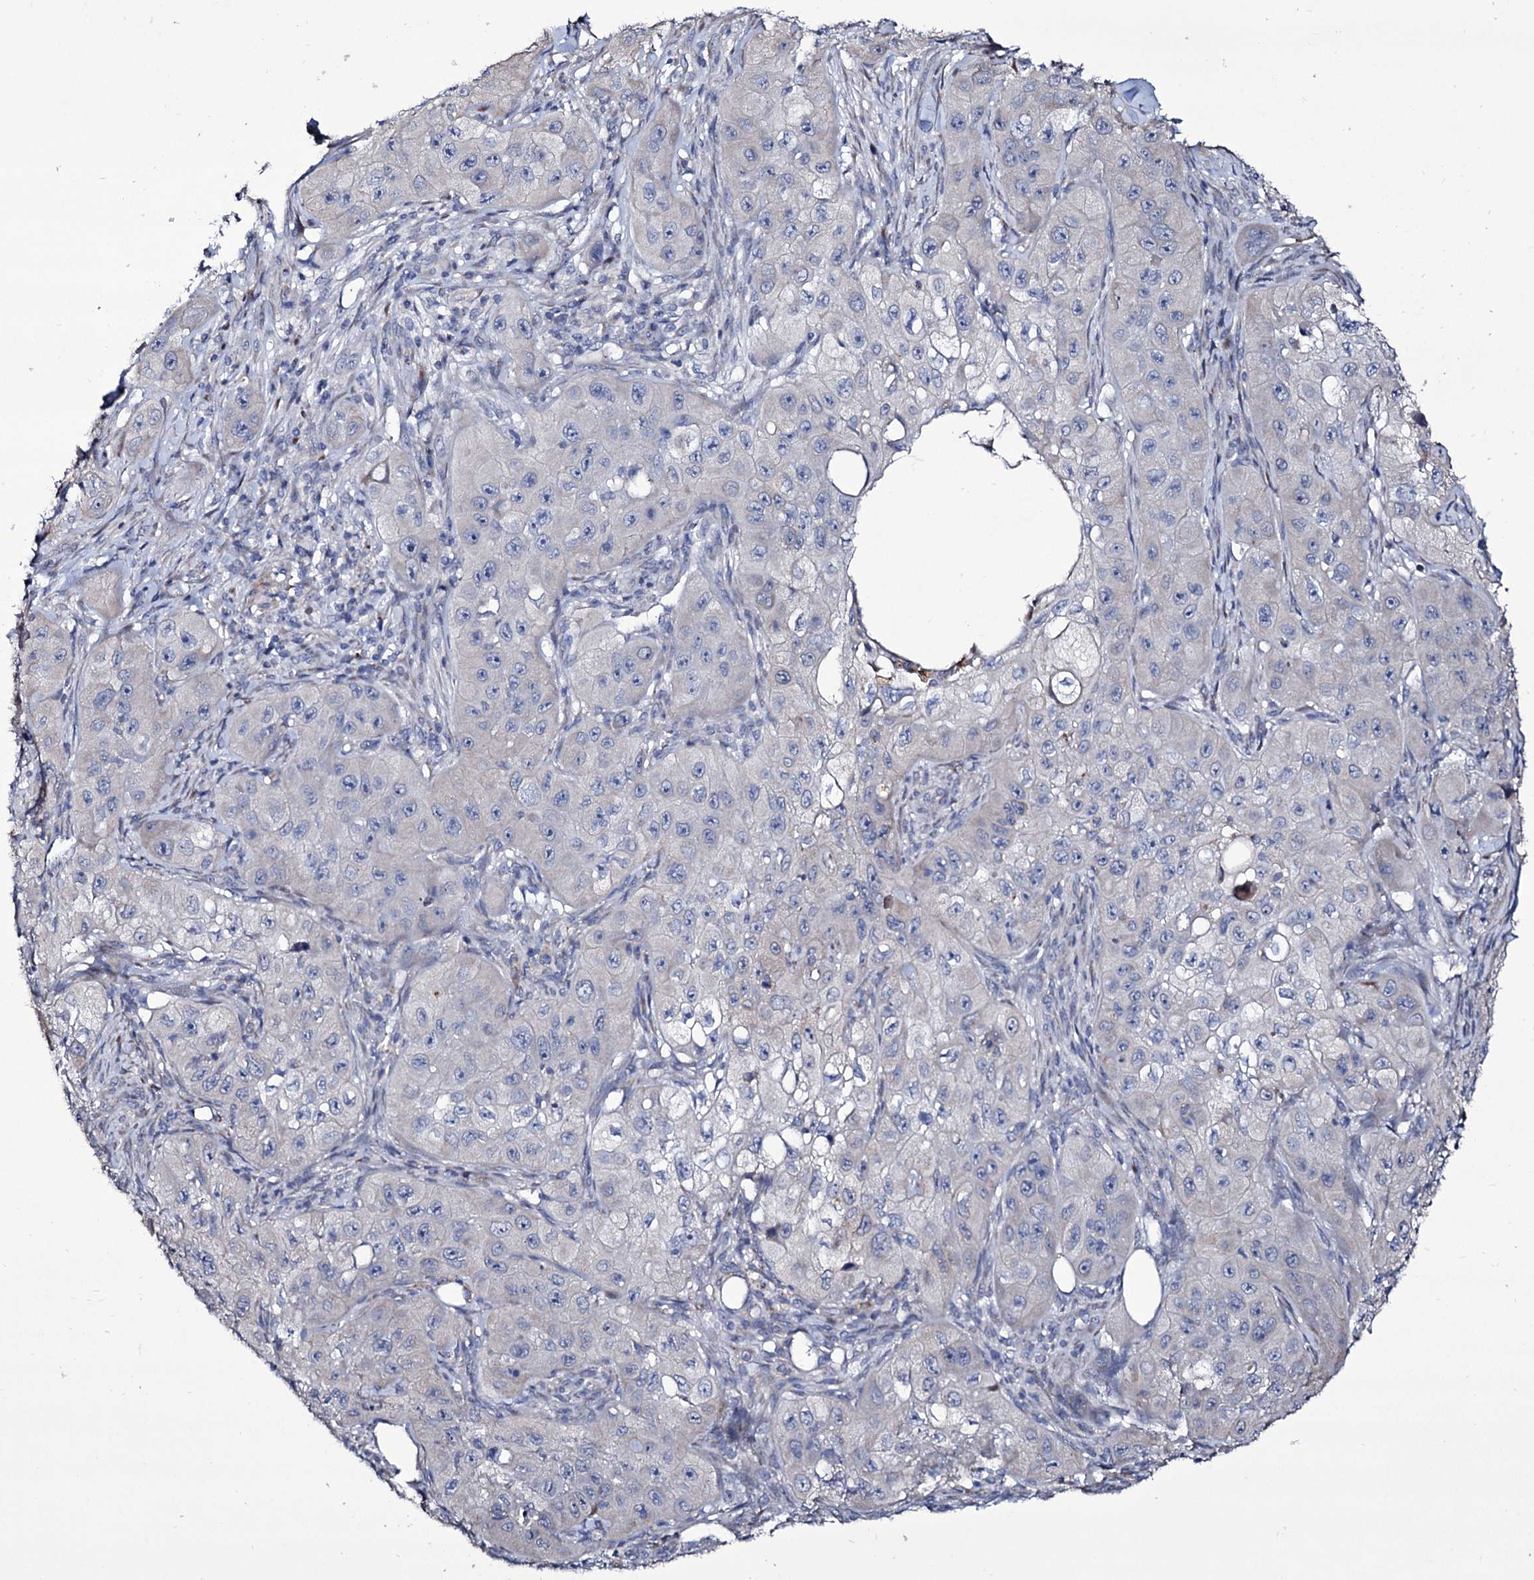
{"staining": {"intensity": "negative", "quantity": "none", "location": "none"}, "tissue": "skin cancer", "cell_type": "Tumor cells", "image_type": "cancer", "snomed": [{"axis": "morphology", "description": "Squamous cell carcinoma, NOS"}, {"axis": "topography", "description": "Skin"}, {"axis": "topography", "description": "Subcutis"}], "caption": "The immunohistochemistry (IHC) micrograph has no significant expression in tumor cells of squamous cell carcinoma (skin) tissue.", "gene": "TUBGCP5", "patient": {"sex": "male", "age": 73}}